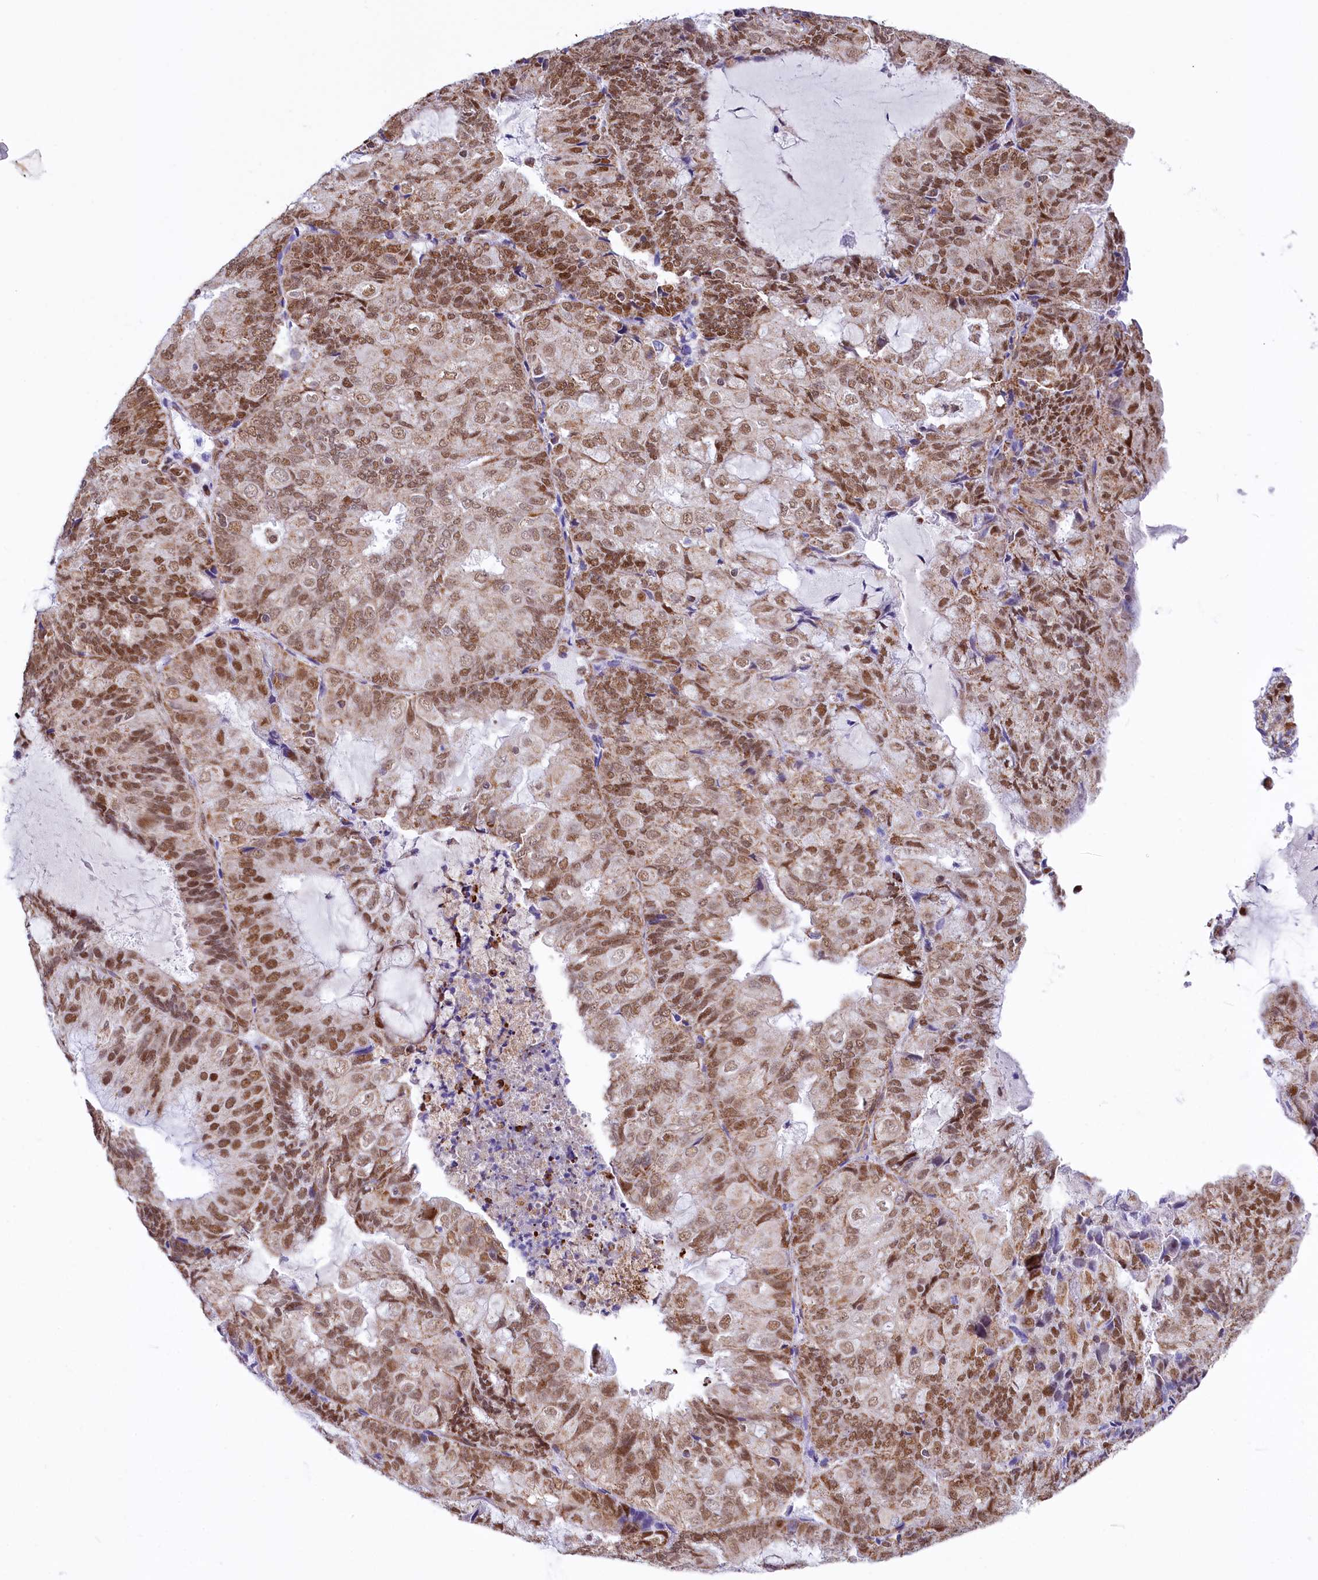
{"staining": {"intensity": "moderate", "quantity": ">75%", "location": "cytoplasmic/membranous,nuclear"}, "tissue": "endometrial cancer", "cell_type": "Tumor cells", "image_type": "cancer", "snomed": [{"axis": "morphology", "description": "Adenocarcinoma, NOS"}, {"axis": "topography", "description": "Endometrium"}], "caption": "Tumor cells reveal medium levels of moderate cytoplasmic/membranous and nuclear staining in approximately >75% of cells in human endometrial cancer (adenocarcinoma).", "gene": "MORN3", "patient": {"sex": "female", "age": 81}}